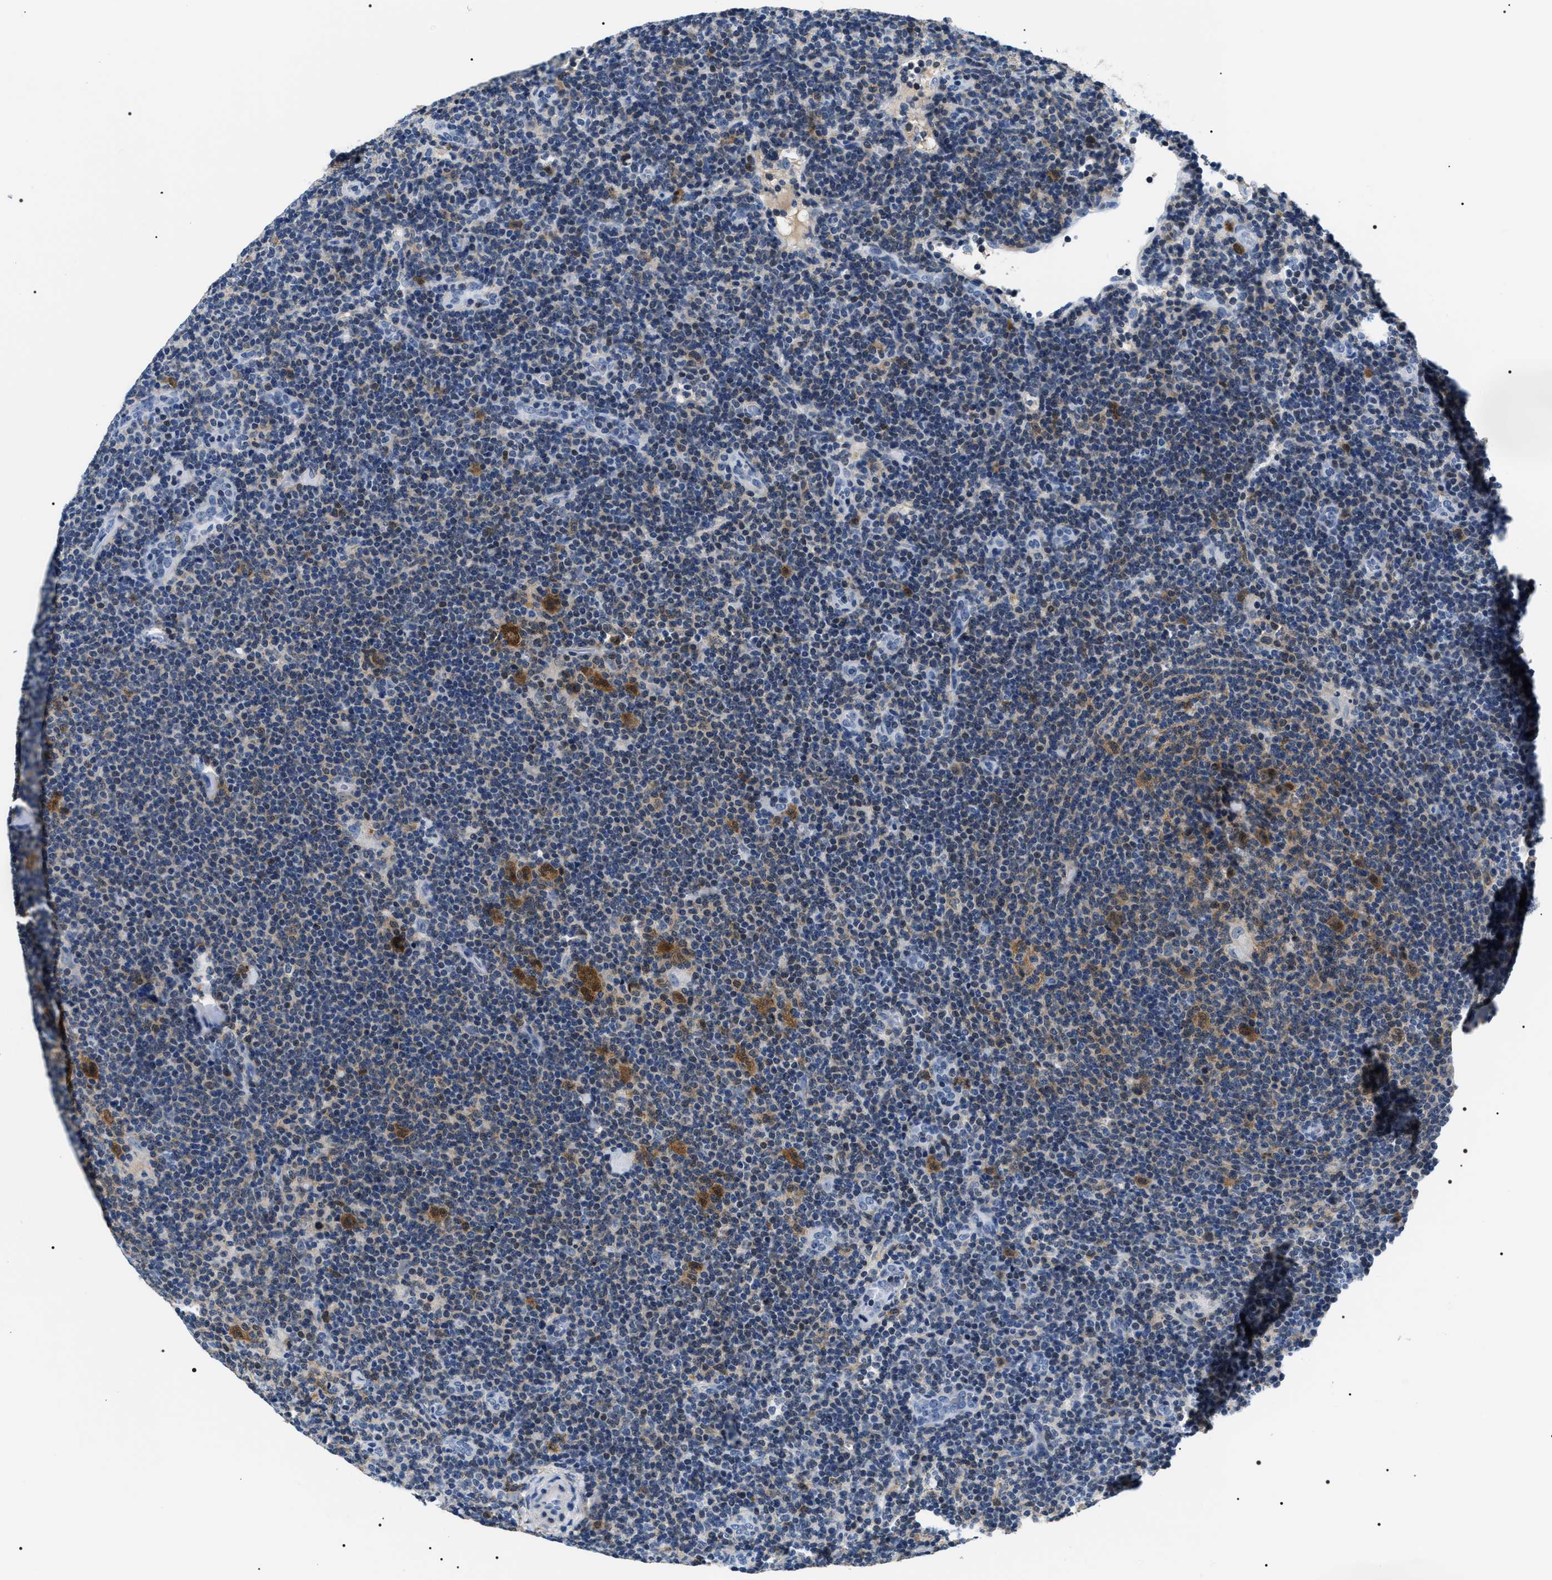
{"staining": {"intensity": "negative", "quantity": "none", "location": "none"}, "tissue": "lymphoma", "cell_type": "Tumor cells", "image_type": "cancer", "snomed": [{"axis": "morphology", "description": "Hodgkin's disease, NOS"}, {"axis": "topography", "description": "Lymph node"}], "caption": "DAB immunohistochemical staining of human Hodgkin's disease shows no significant staining in tumor cells. (Brightfield microscopy of DAB (3,3'-diaminobenzidine) immunohistochemistry at high magnification).", "gene": "BAG2", "patient": {"sex": "female", "age": 57}}